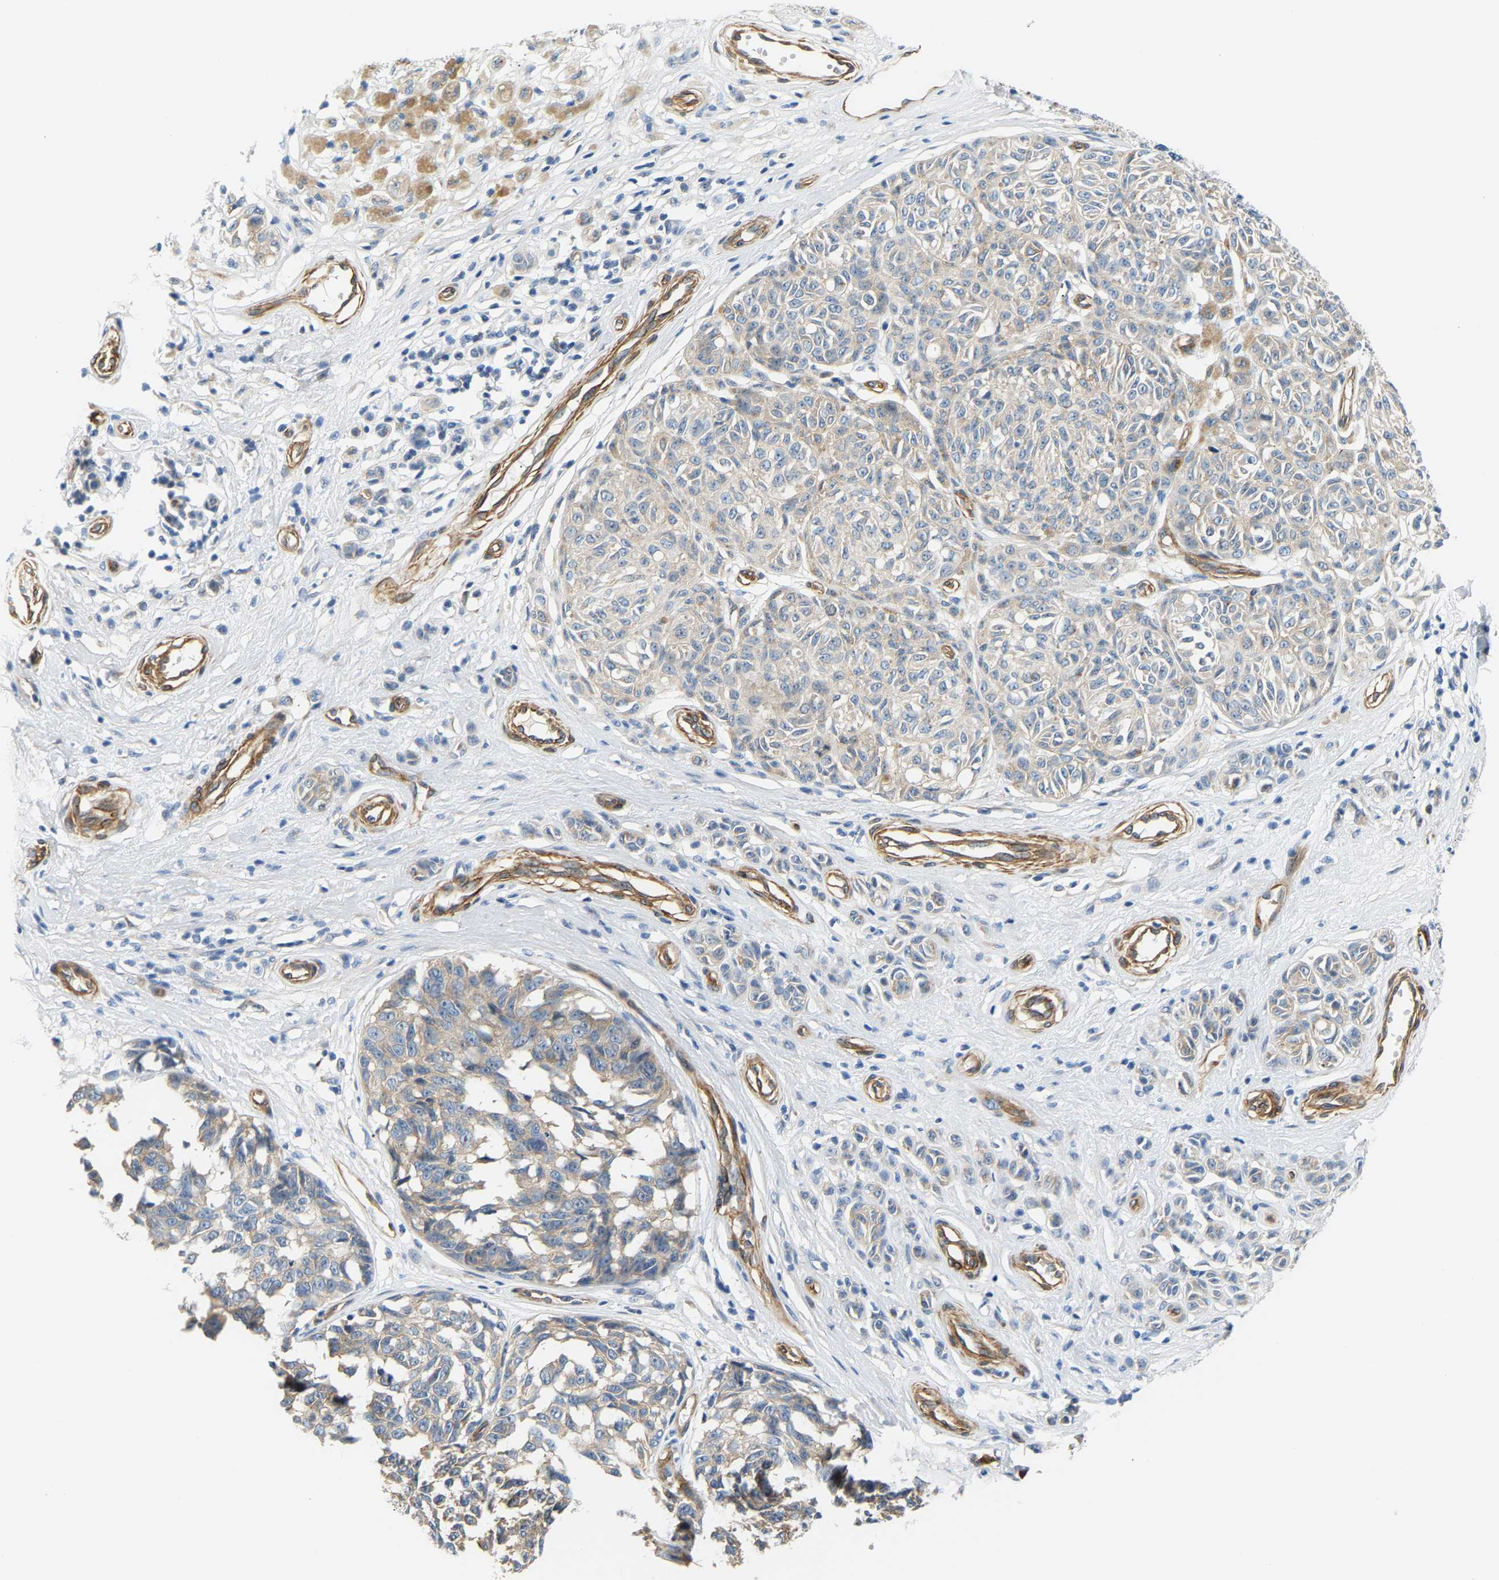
{"staining": {"intensity": "weak", "quantity": "<25%", "location": "cytoplasmic/membranous"}, "tissue": "melanoma", "cell_type": "Tumor cells", "image_type": "cancer", "snomed": [{"axis": "morphology", "description": "Malignant melanoma, NOS"}, {"axis": "topography", "description": "Skin"}], "caption": "Image shows no significant protein positivity in tumor cells of malignant melanoma.", "gene": "PAWR", "patient": {"sex": "female", "age": 64}}